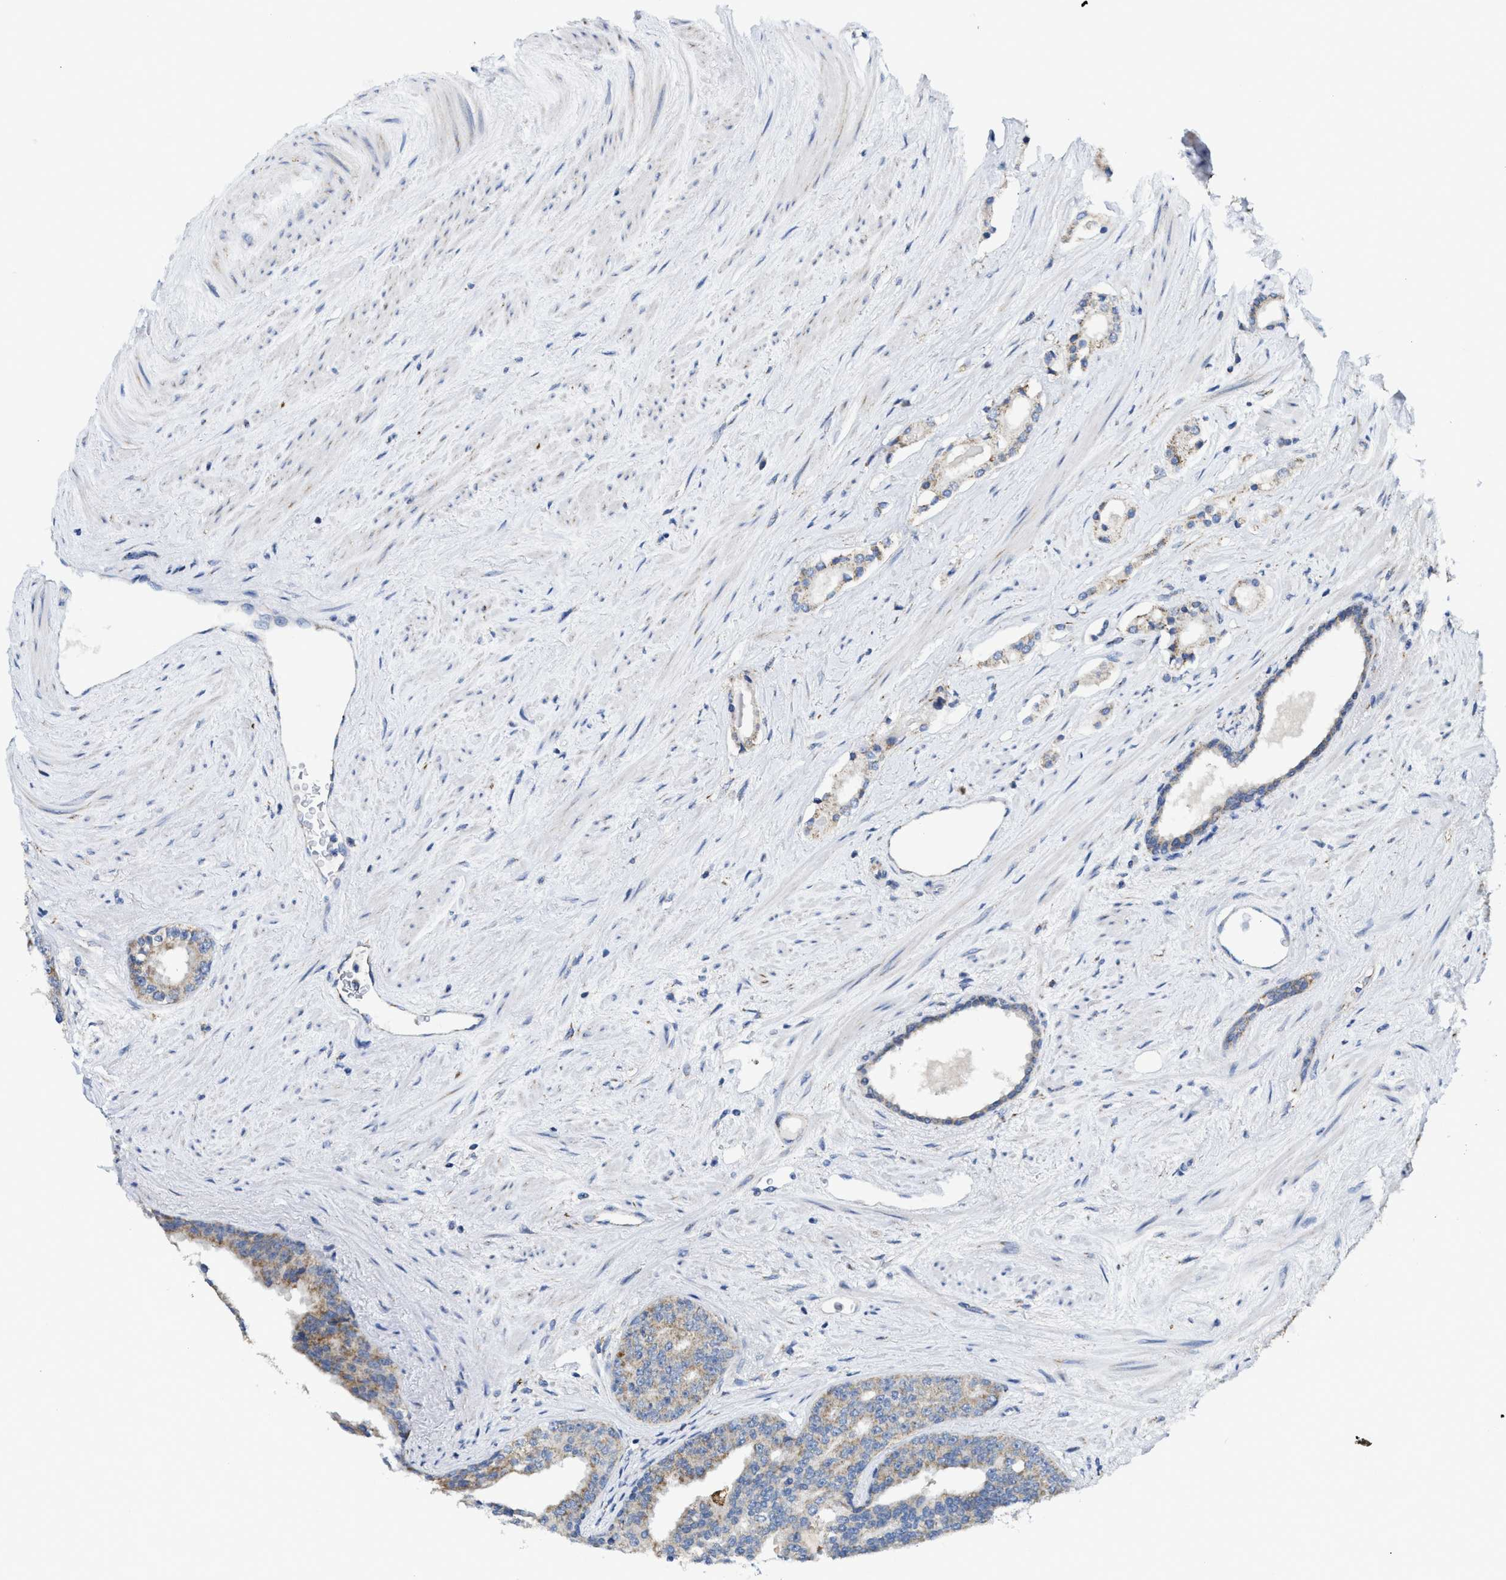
{"staining": {"intensity": "moderate", "quantity": ">75%", "location": "cytoplasmic/membranous"}, "tissue": "prostate cancer", "cell_type": "Tumor cells", "image_type": "cancer", "snomed": [{"axis": "morphology", "description": "Adenocarcinoma, High grade"}, {"axis": "topography", "description": "Prostate"}], "caption": "Human prostate high-grade adenocarcinoma stained with a brown dye shows moderate cytoplasmic/membranous positive positivity in about >75% of tumor cells.", "gene": "GATD3", "patient": {"sex": "male", "age": 71}}